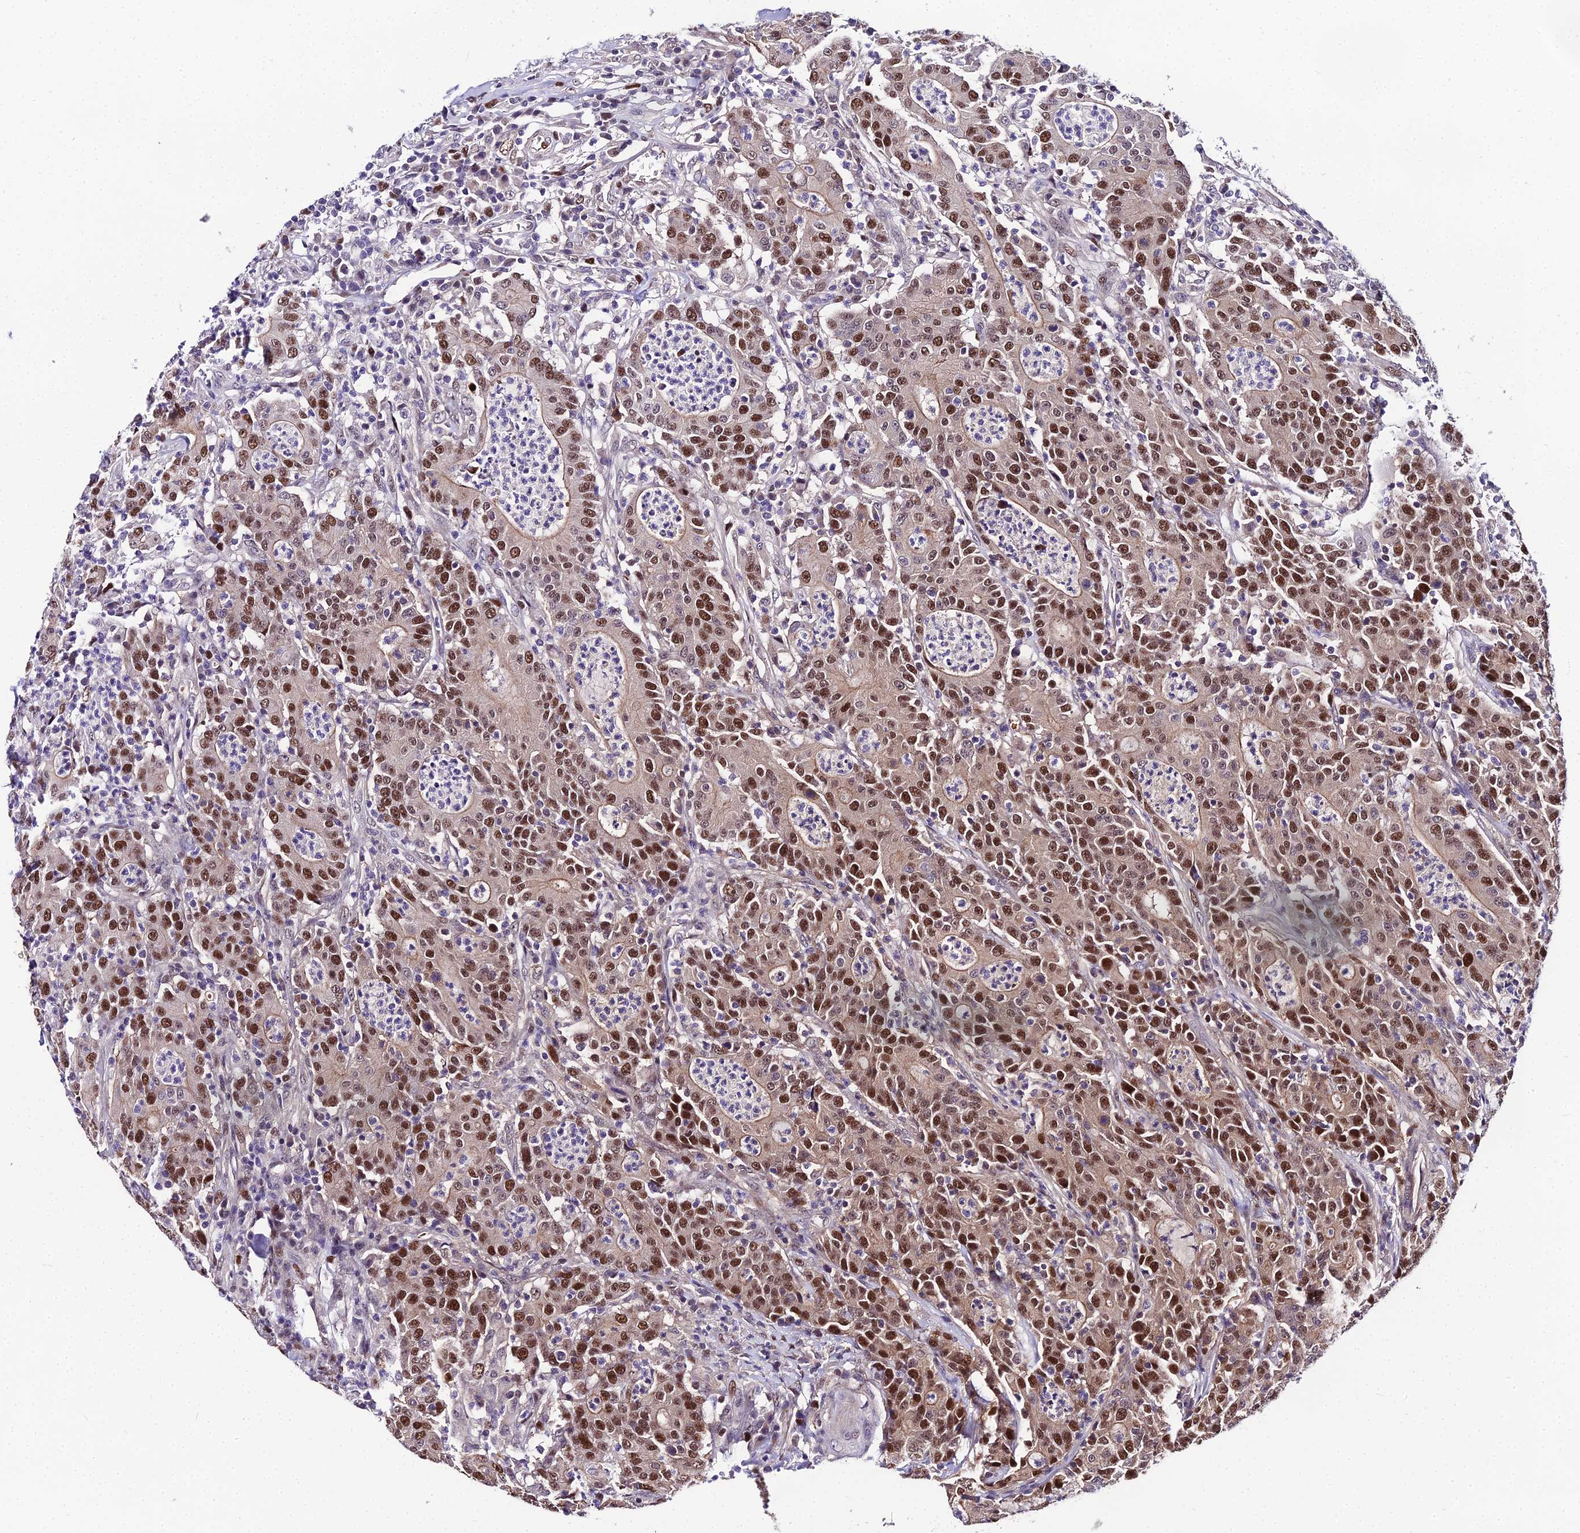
{"staining": {"intensity": "moderate", "quantity": ">75%", "location": "cytoplasmic/membranous,nuclear"}, "tissue": "colorectal cancer", "cell_type": "Tumor cells", "image_type": "cancer", "snomed": [{"axis": "morphology", "description": "Adenocarcinoma, NOS"}, {"axis": "topography", "description": "Colon"}], "caption": "Immunohistochemical staining of colorectal cancer shows medium levels of moderate cytoplasmic/membranous and nuclear expression in approximately >75% of tumor cells.", "gene": "TRIML2", "patient": {"sex": "male", "age": 83}}